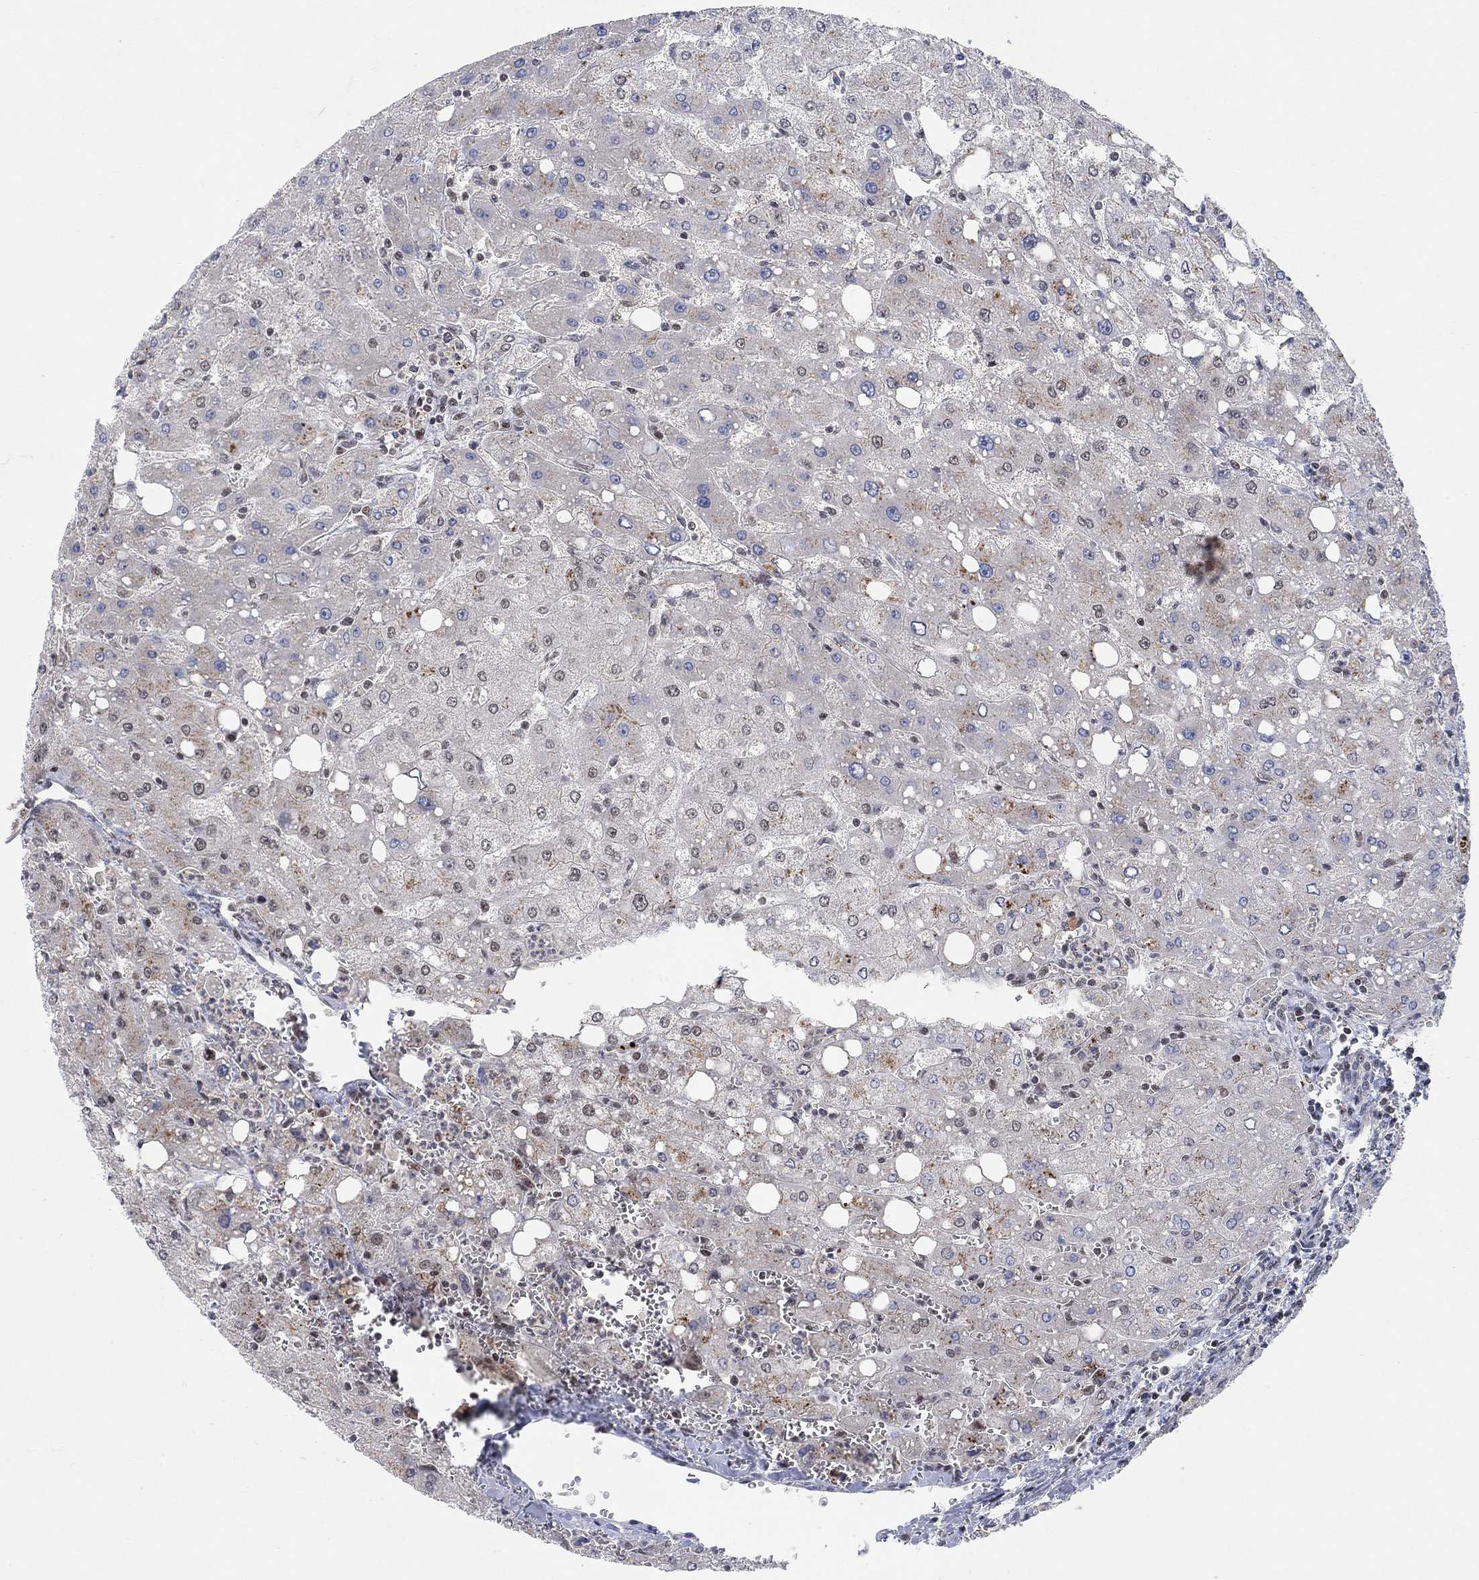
{"staining": {"intensity": "negative", "quantity": "none", "location": "none"}, "tissue": "liver", "cell_type": "Cholangiocytes", "image_type": "normal", "snomed": [{"axis": "morphology", "description": "Normal tissue, NOS"}, {"axis": "topography", "description": "Liver"}], "caption": "Immunohistochemistry photomicrograph of benign liver stained for a protein (brown), which exhibits no staining in cholangiocytes. Nuclei are stained in blue.", "gene": "THAP8", "patient": {"sex": "female", "age": 53}}